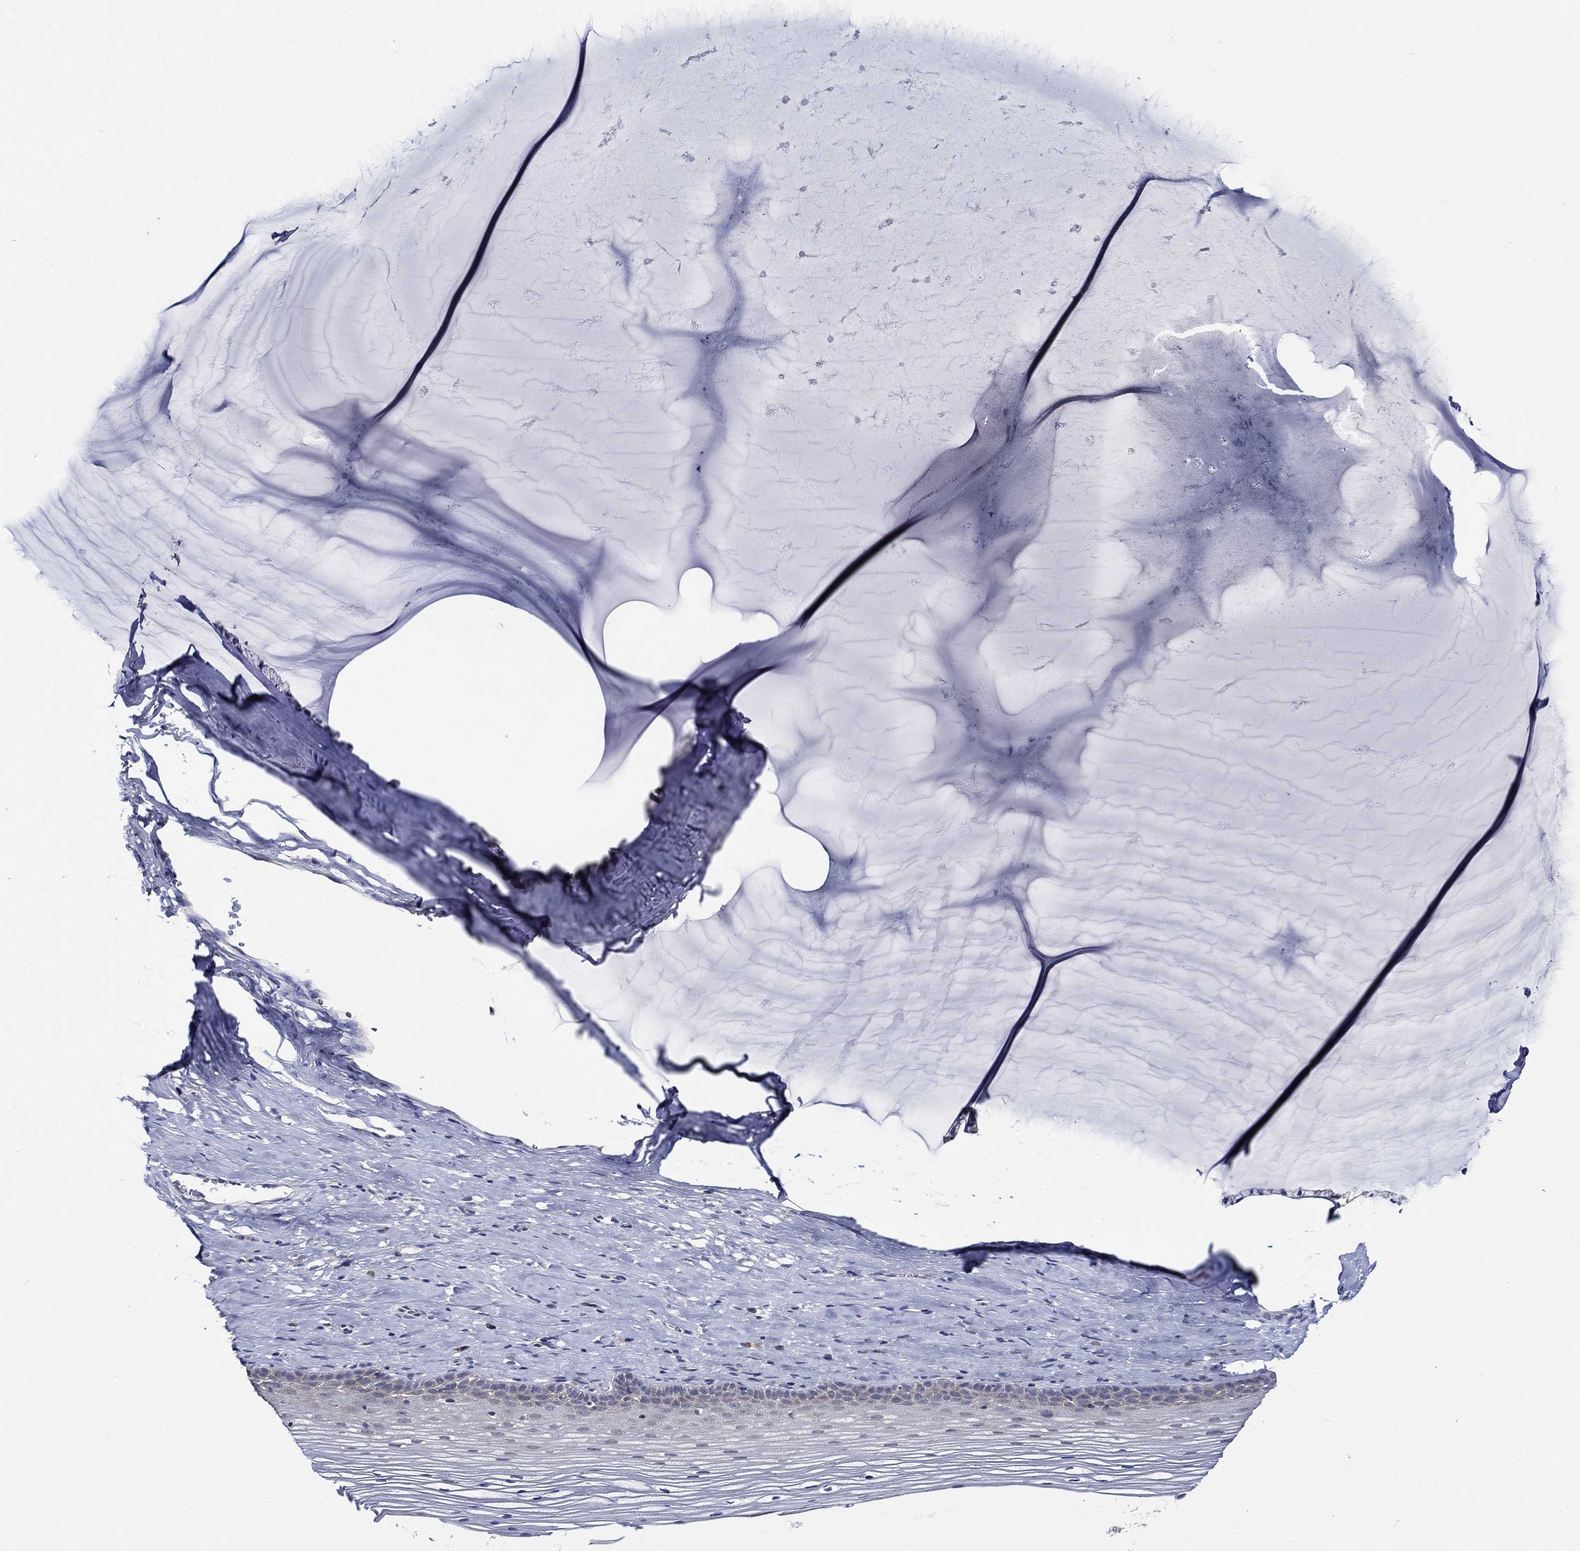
{"staining": {"intensity": "negative", "quantity": "none", "location": "none"}, "tissue": "cervix", "cell_type": "Glandular cells", "image_type": "normal", "snomed": [{"axis": "morphology", "description": "Normal tissue, NOS"}, {"axis": "topography", "description": "Cervix"}], "caption": "Immunohistochemistry (IHC) histopathology image of normal cervix: human cervix stained with DAB (3,3'-diaminobenzidine) exhibits no significant protein expression in glandular cells.", "gene": "WDR53", "patient": {"sex": "female", "age": 40}}